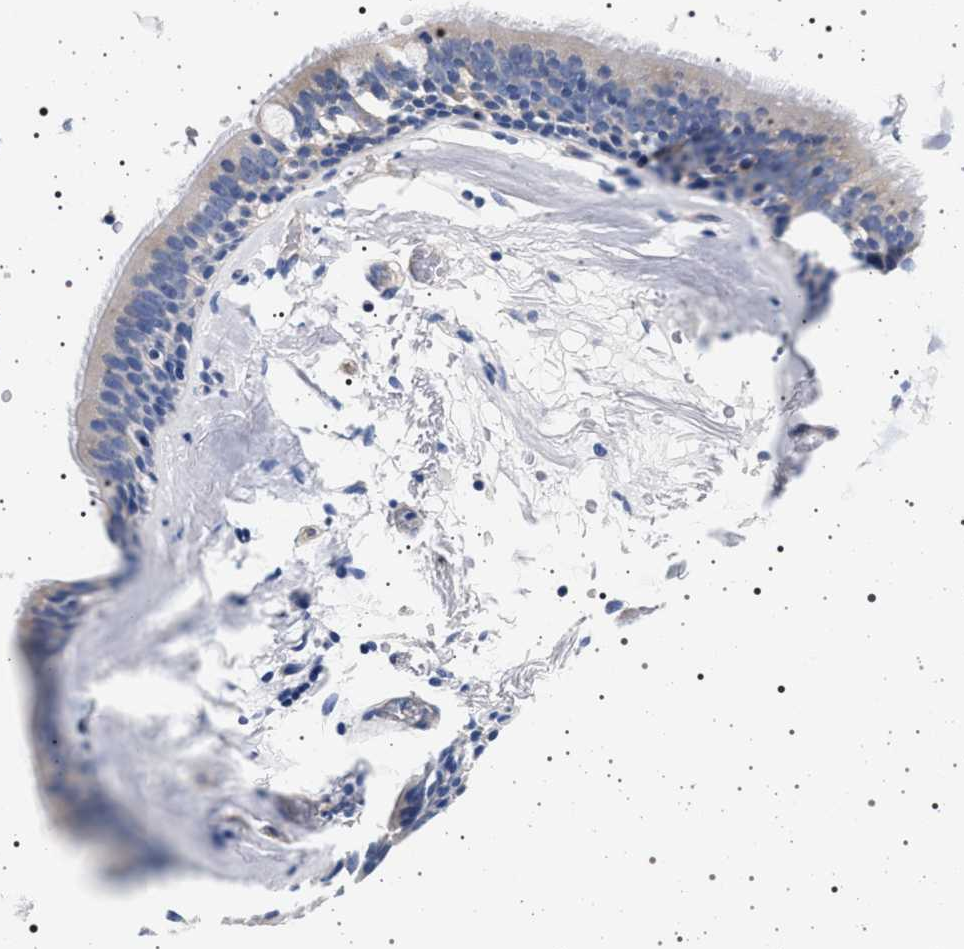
{"staining": {"intensity": "negative", "quantity": "none", "location": "none"}, "tissue": "bronchus", "cell_type": "Respiratory epithelial cells", "image_type": "normal", "snomed": [{"axis": "morphology", "description": "Normal tissue, NOS"}, {"axis": "topography", "description": "Cartilage tissue"}], "caption": "Immunohistochemistry histopathology image of normal human bronchus stained for a protein (brown), which displays no positivity in respiratory epithelial cells. (DAB (3,3'-diaminobenzidine) IHC visualized using brightfield microscopy, high magnification).", "gene": "HSD17B1", "patient": {"sex": "female", "age": 63}}